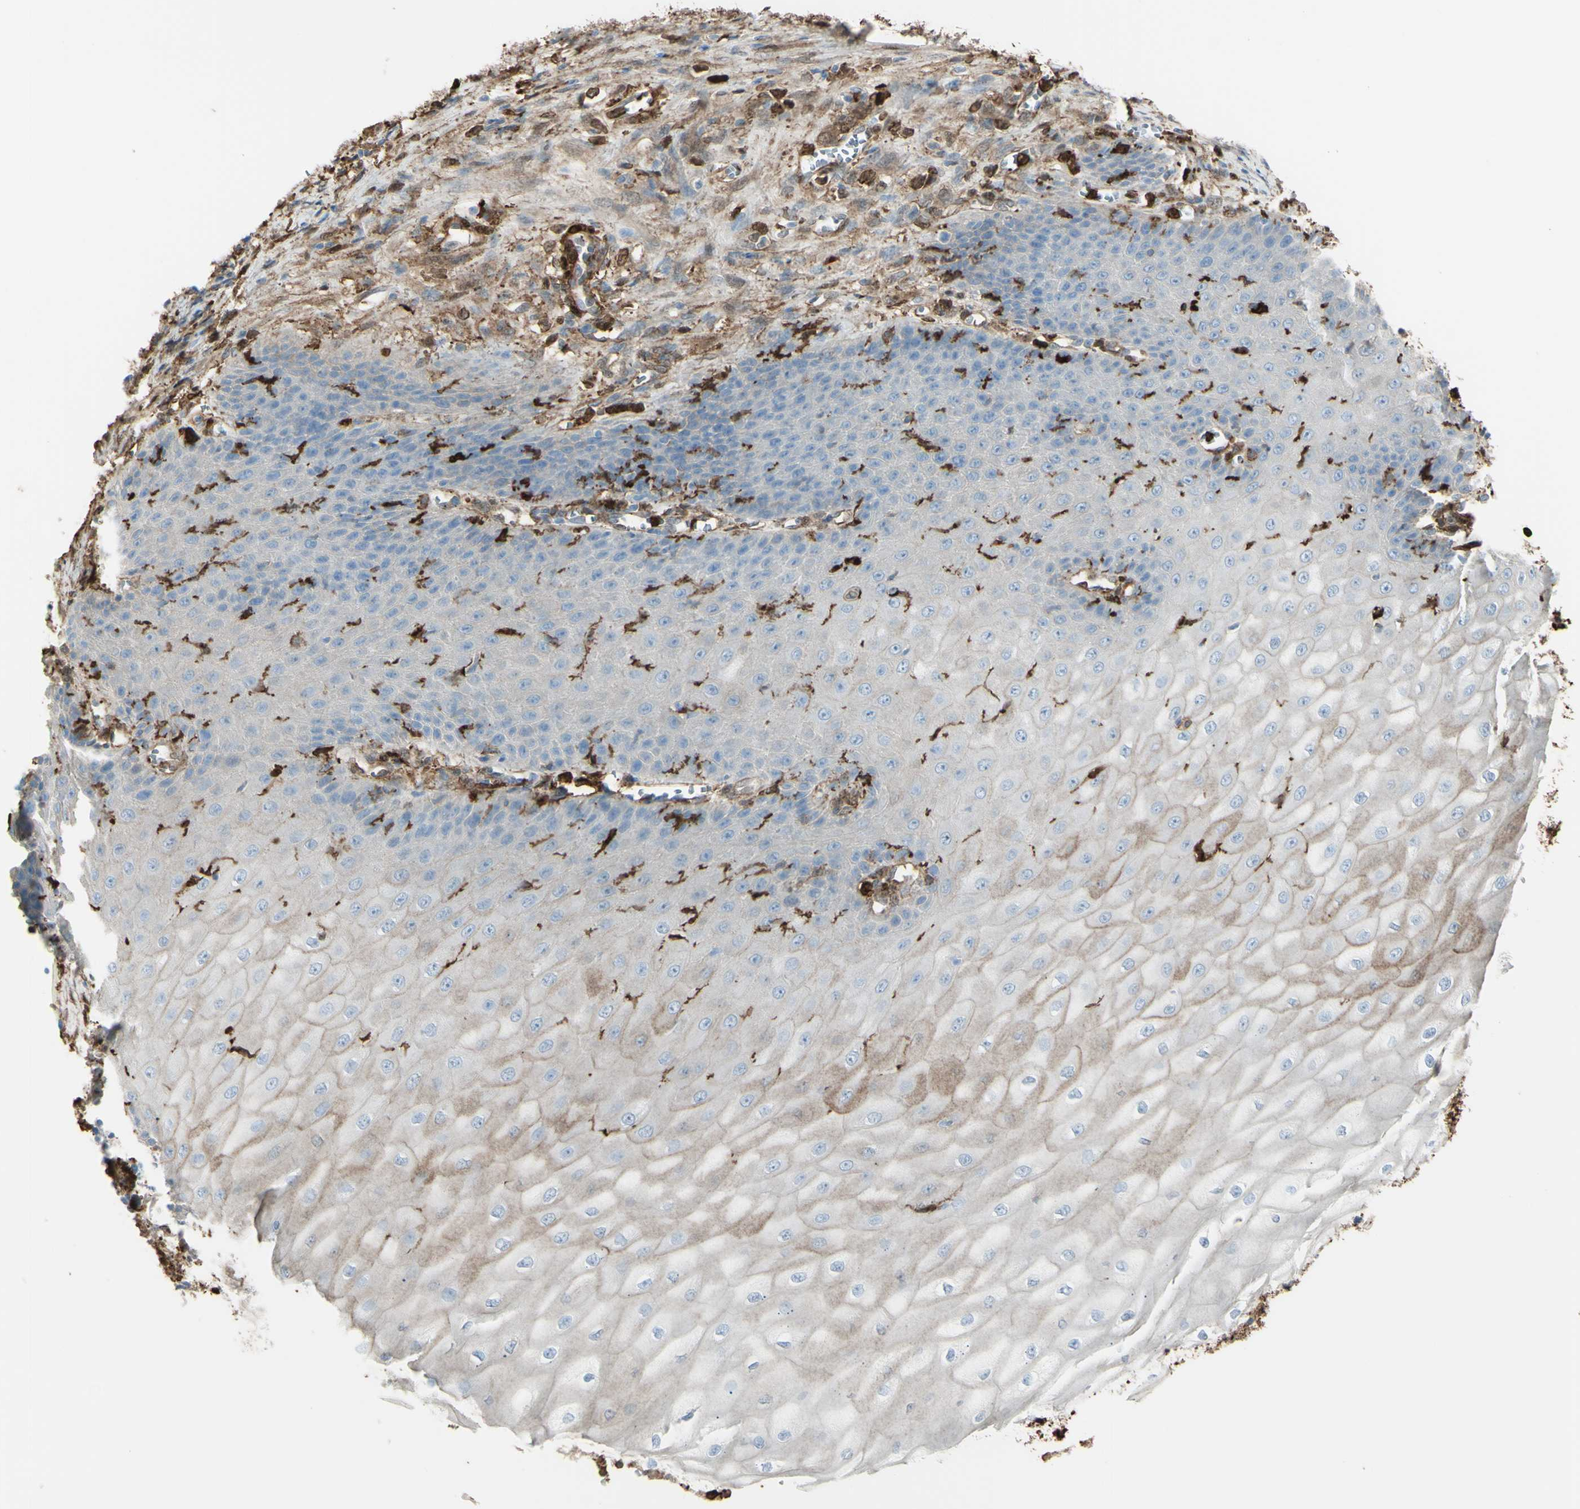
{"staining": {"intensity": "weak", "quantity": "25%-75%", "location": "cytoplasmic/membranous"}, "tissue": "cervical cancer", "cell_type": "Tumor cells", "image_type": "cancer", "snomed": [{"axis": "morphology", "description": "Squamous cell carcinoma, NOS"}, {"axis": "topography", "description": "Cervix"}], "caption": "Immunohistochemistry micrograph of neoplastic tissue: human cervical cancer stained using IHC exhibits low levels of weak protein expression localized specifically in the cytoplasmic/membranous of tumor cells, appearing as a cytoplasmic/membranous brown color.", "gene": "GSN", "patient": {"sex": "female", "age": 35}}